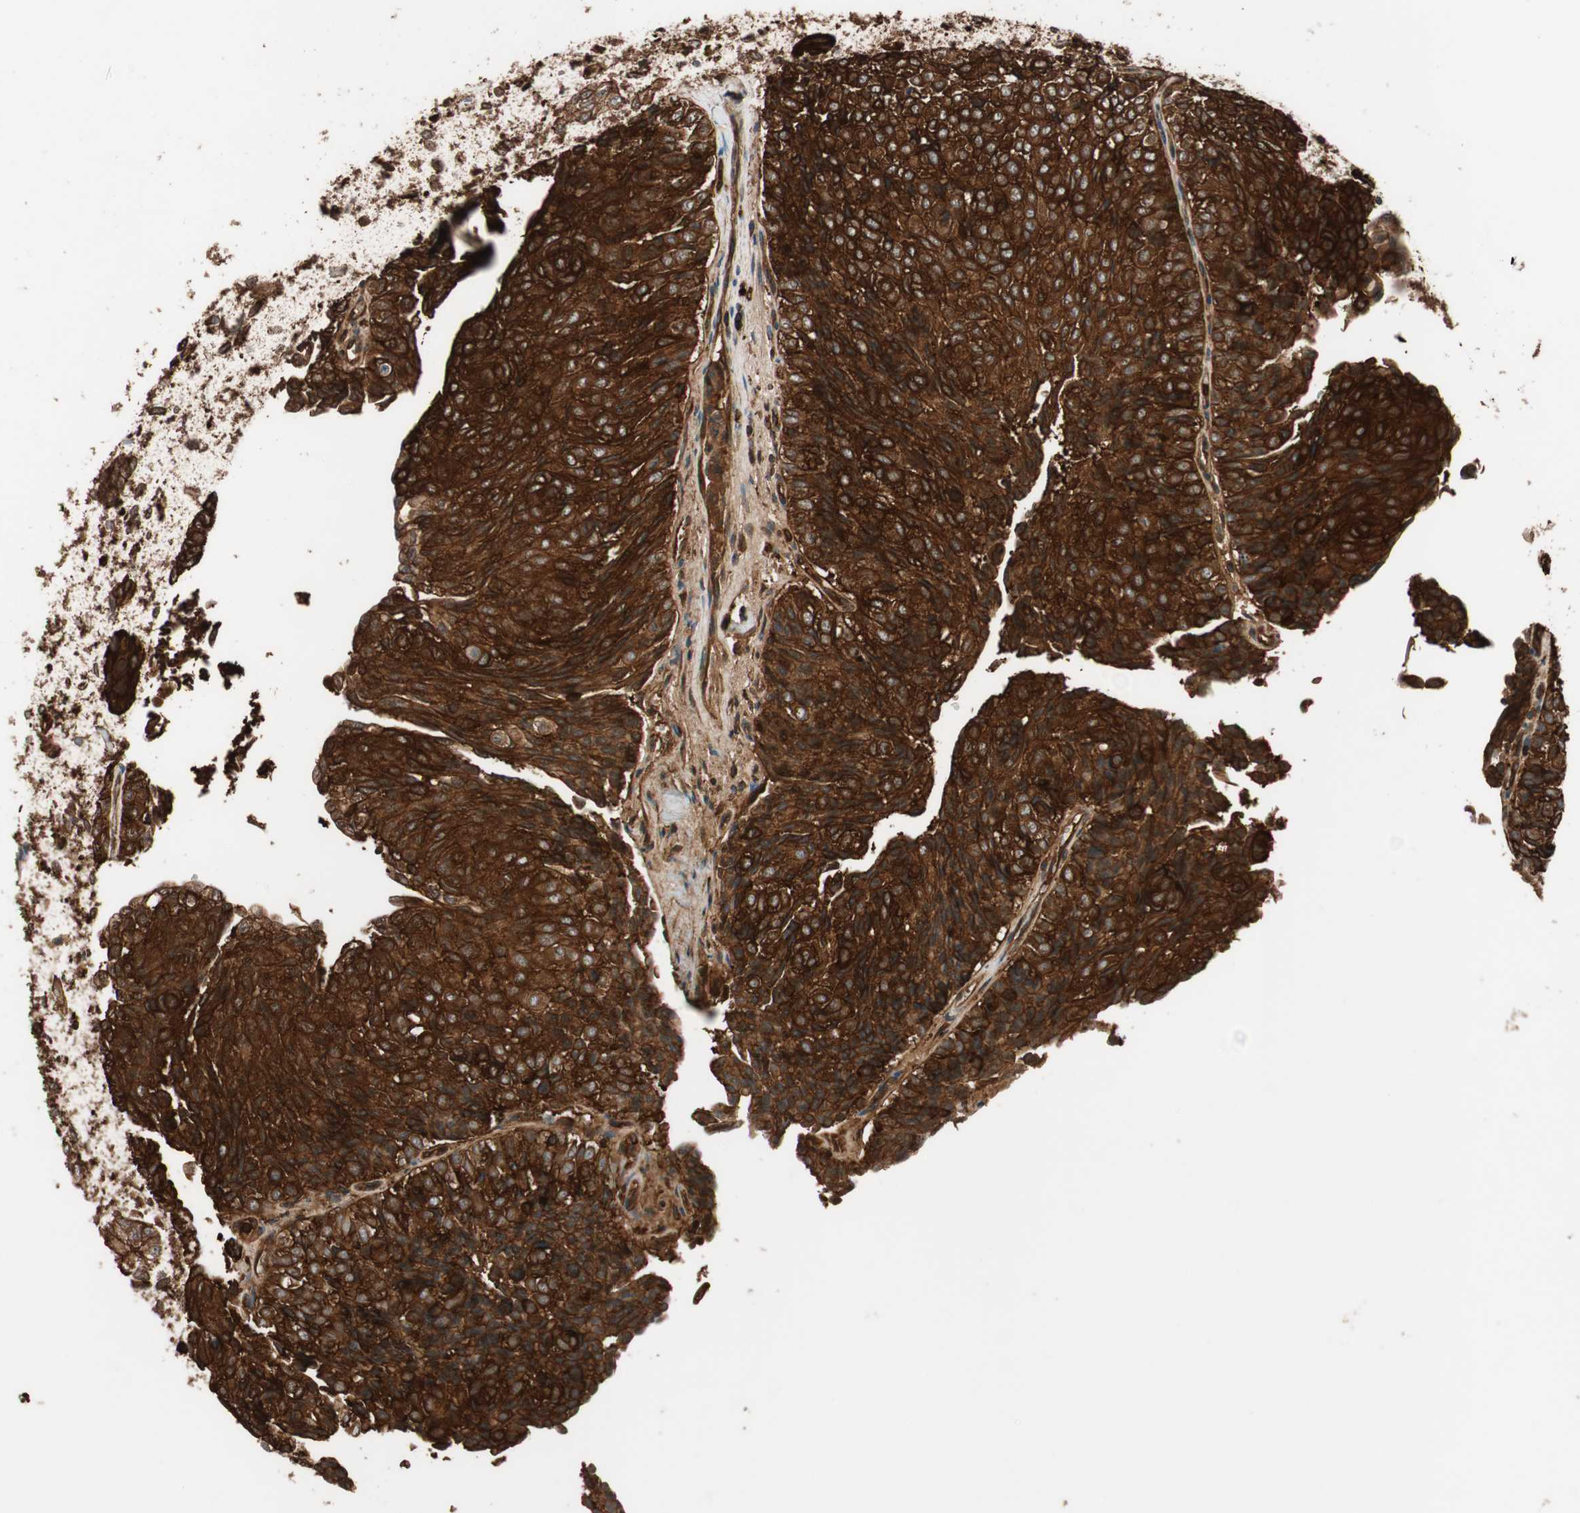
{"staining": {"intensity": "strong", "quantity": ">75%", "location": "cytoplasmic/membranous"}, "tissue": "urothelial cancer", "cell_type": "Tumor cells", "image_type": "cancer", "snomed": [{"axis": "morphology", "description": "Urothelial carcinoma, Low grade"}, {"axis": "topography", "description": "Urinary bladder"}], "caption": "IHC staining of urothelial carcinoma (low-grade), which displays high levels of strong cytoplasmic/membranous positivity in about >75% of tumor cells indicating strong cytoplasmic/membranous protein staining. The staining was performed using DAB (3,3'-diaminobenzidine) (brown) for protein detection and nuclei were counterstained in hematoxylin (blue).", "gene": "VASP", "patient": {"sex": "male", "age": 78}}